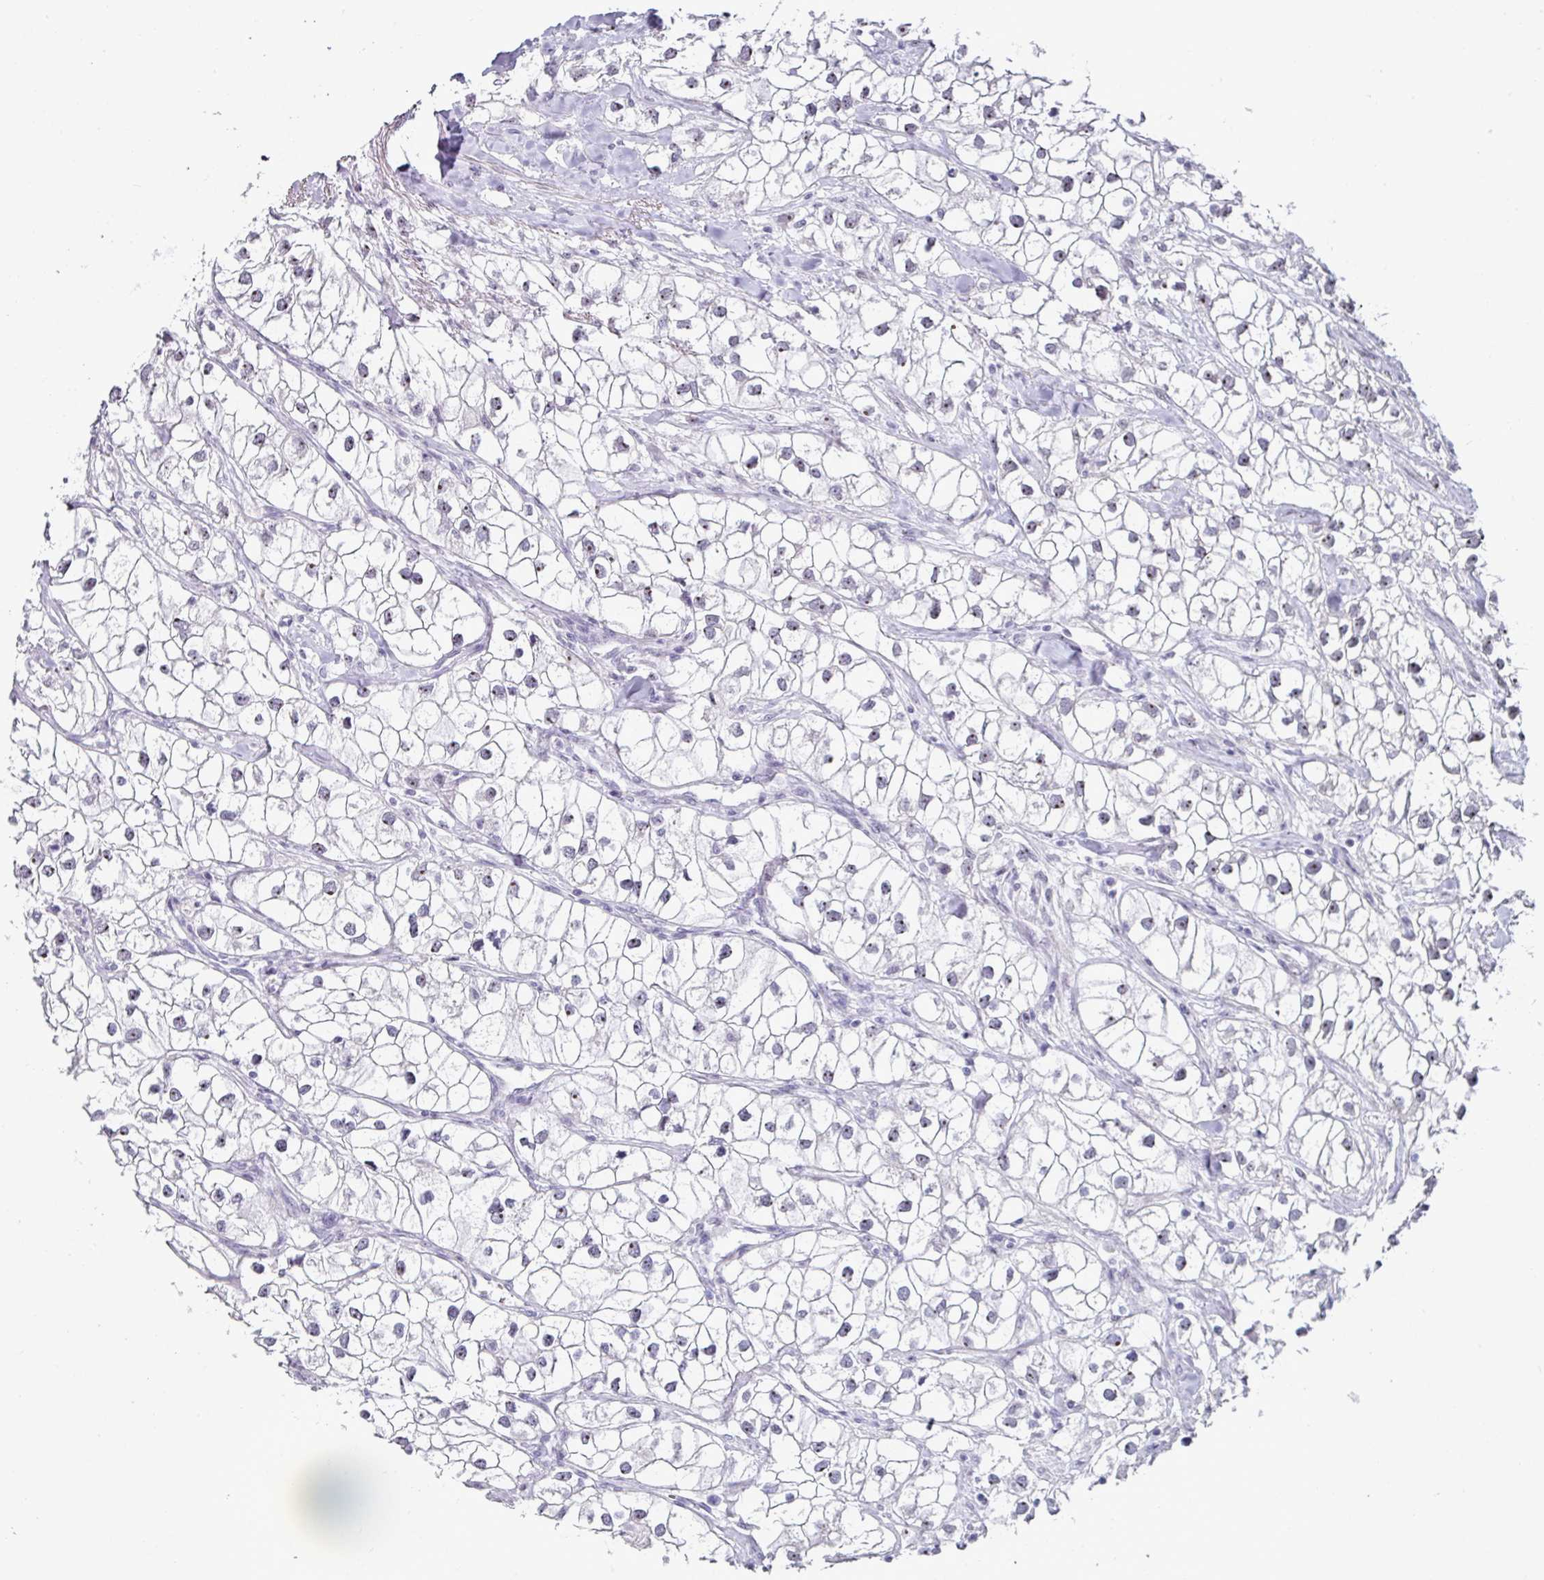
{"staining": {"intensity": "weak", "quantity": "<25%", "location": "nuclear"}, "tissue": "renal cancer", "cell_type": "Tumor cells", "image_type": "cancer", "snomed": [{"axis": "morphology", "description": "Adenocarcinoma, NOS"}, {"axis": "topography", "description": "Kidney"}], "caption": "A micrograph of renal cancer (adenocarcinoma) stained for a protein reveals no brown staining in tumor cells.", "gene": "NACC2", "patient": {"sex": "male", "age": 59}}